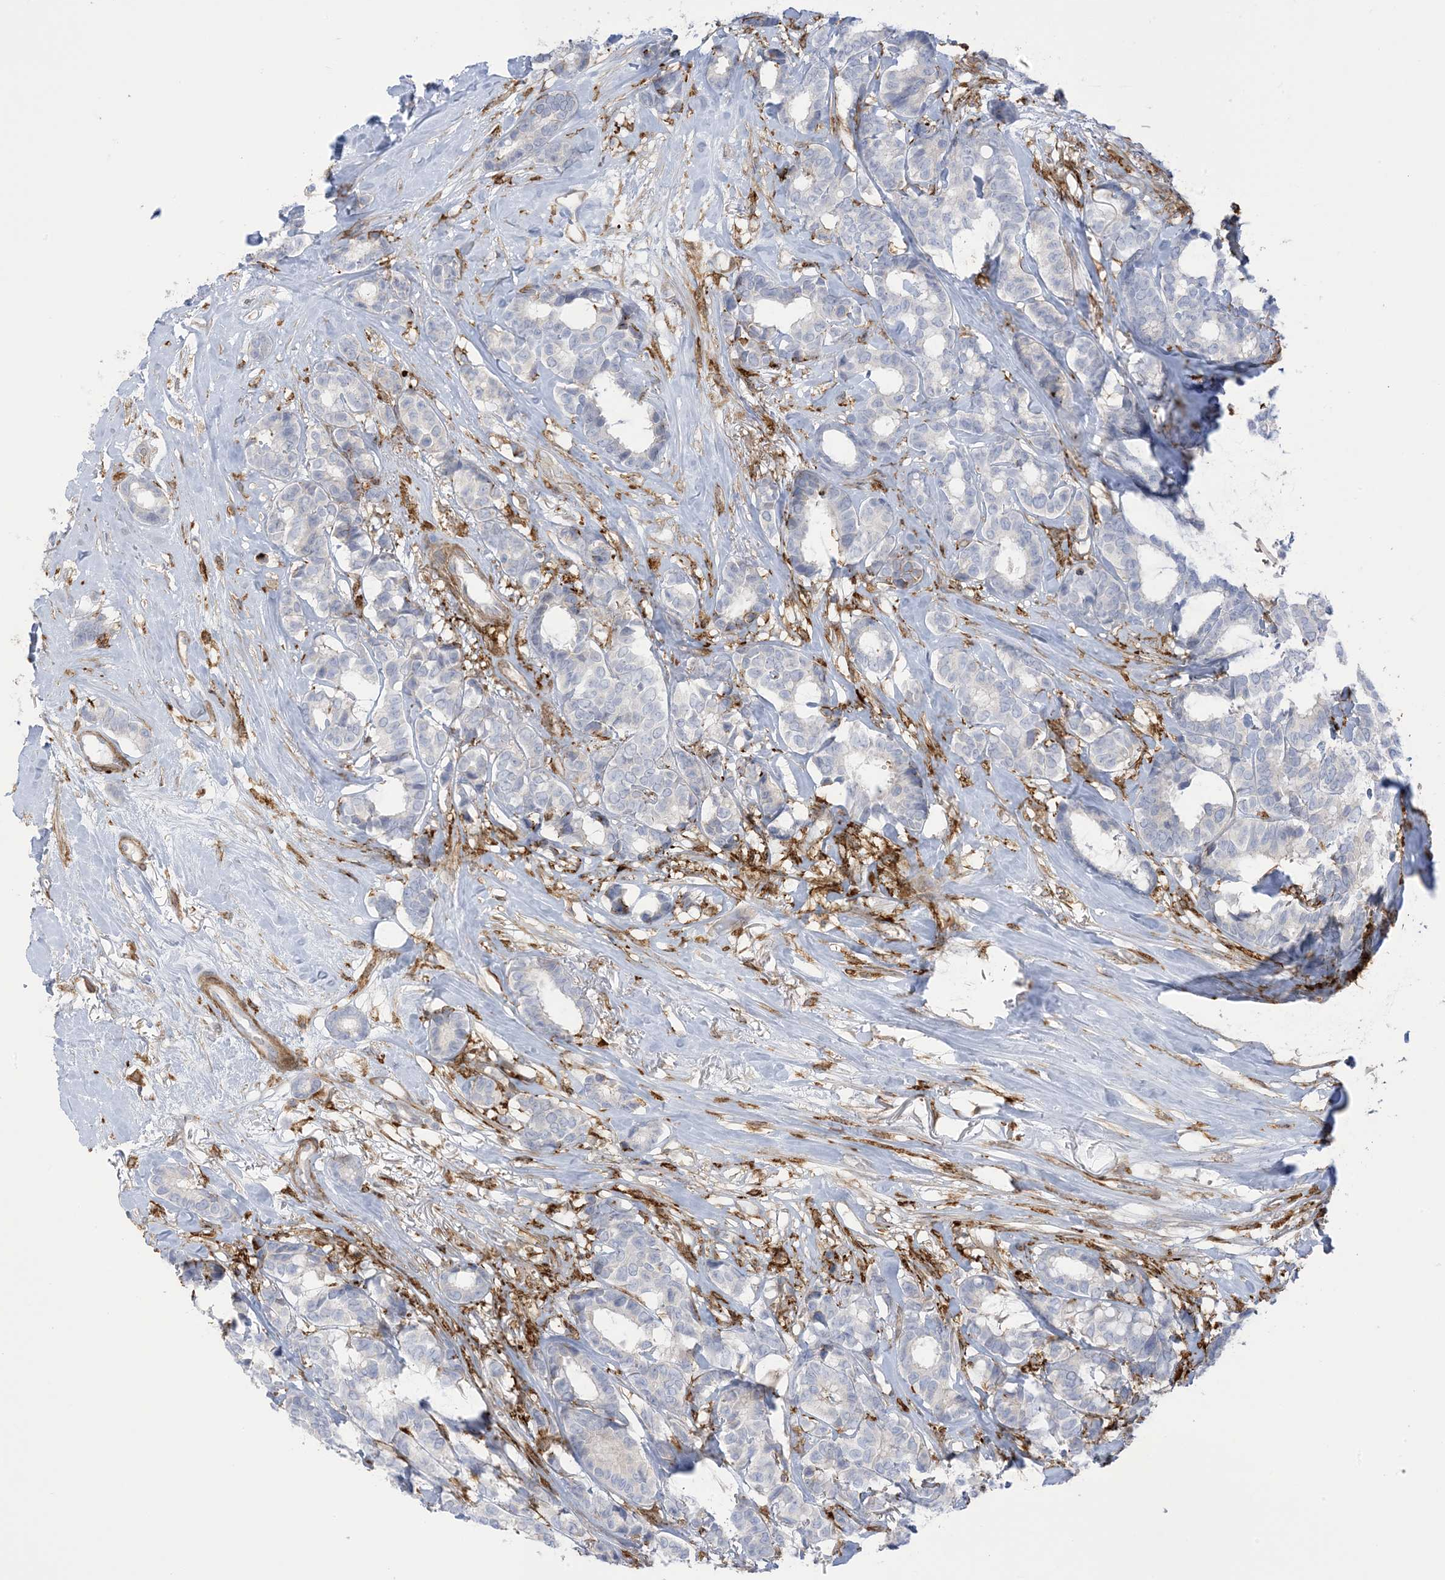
{"staining": {"intensity": "negative", "quantity": "none", "location": "none"}, "tissue": "breast cancer", "cell_type": "Tumor cells", "image_type": "cancer", "snomed": [{"axis": "morphology", "description": "Duct carcinoma"}, {"axis": "topography", "description": "Breast"}], "caption": "Immunohistochemistry (IHC) photomicrograph of breast intraductal carcinoma stained for a protein (brown), which exhibits no expression in tumor cells.", "gene": "ICMT", "patient": {"sex": "female", "age": 87}}